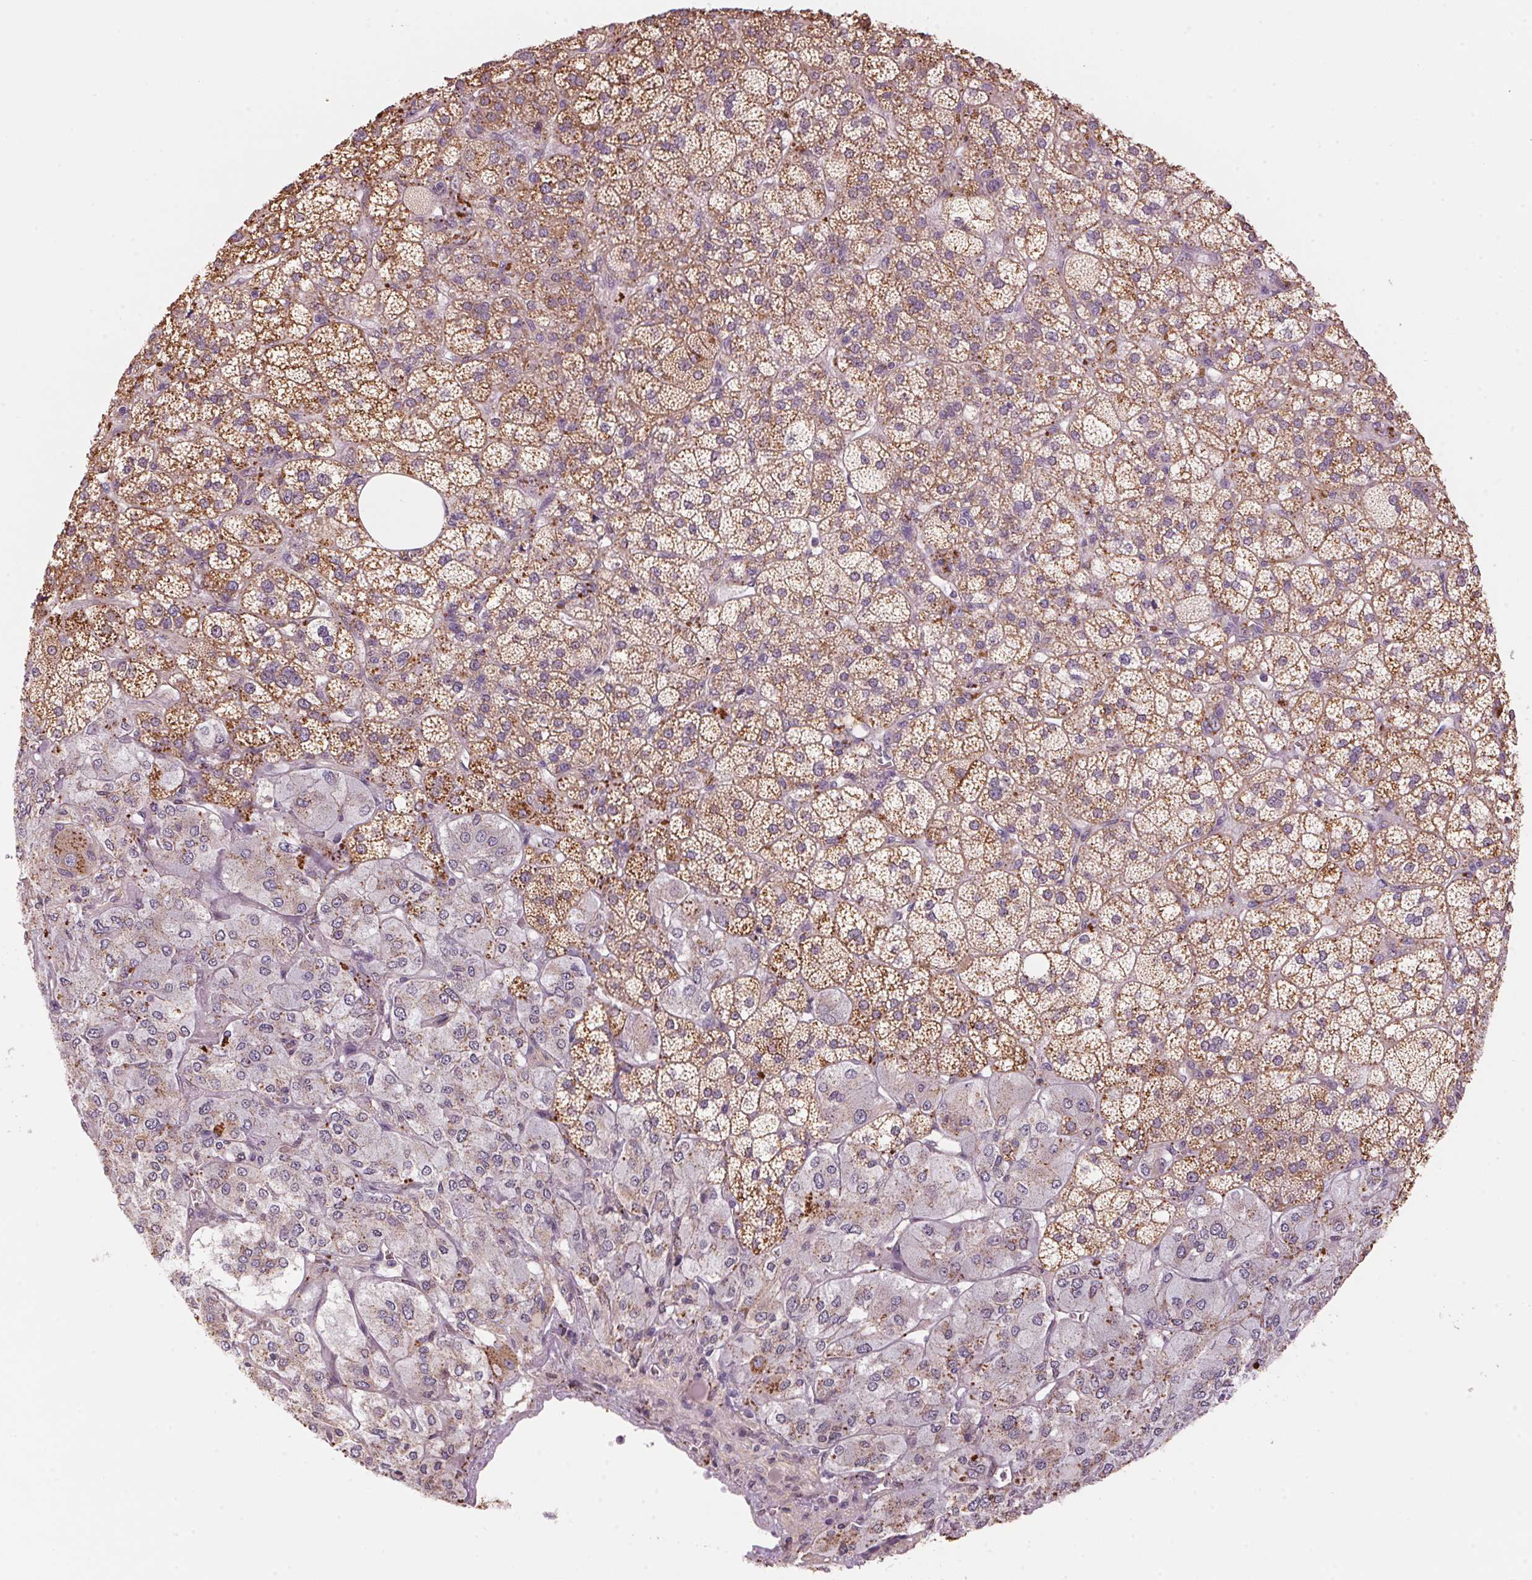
{"staining": {"intensity": "moderate", "quantity": ">75%", "location": "cytoplasmic/membranous"}, "tissue": "adrenal gland", "cell_type": "Glandular cells", "image_type": "normal", "snomed": [{"axis": "morphology", "description": "Normal tissue, NOS"}, {"axis": "topography", "description": "Adrenal gland"}], "caption": "A high-resolution histopathology image shows IHC staining of unremarkable adrenal gland, which reveals moderate cytoplasmic/membranous staining in approximately >75% of glandular cells.", "gene": "ADH5", "patient": {"sex": "female", "age": 60}}